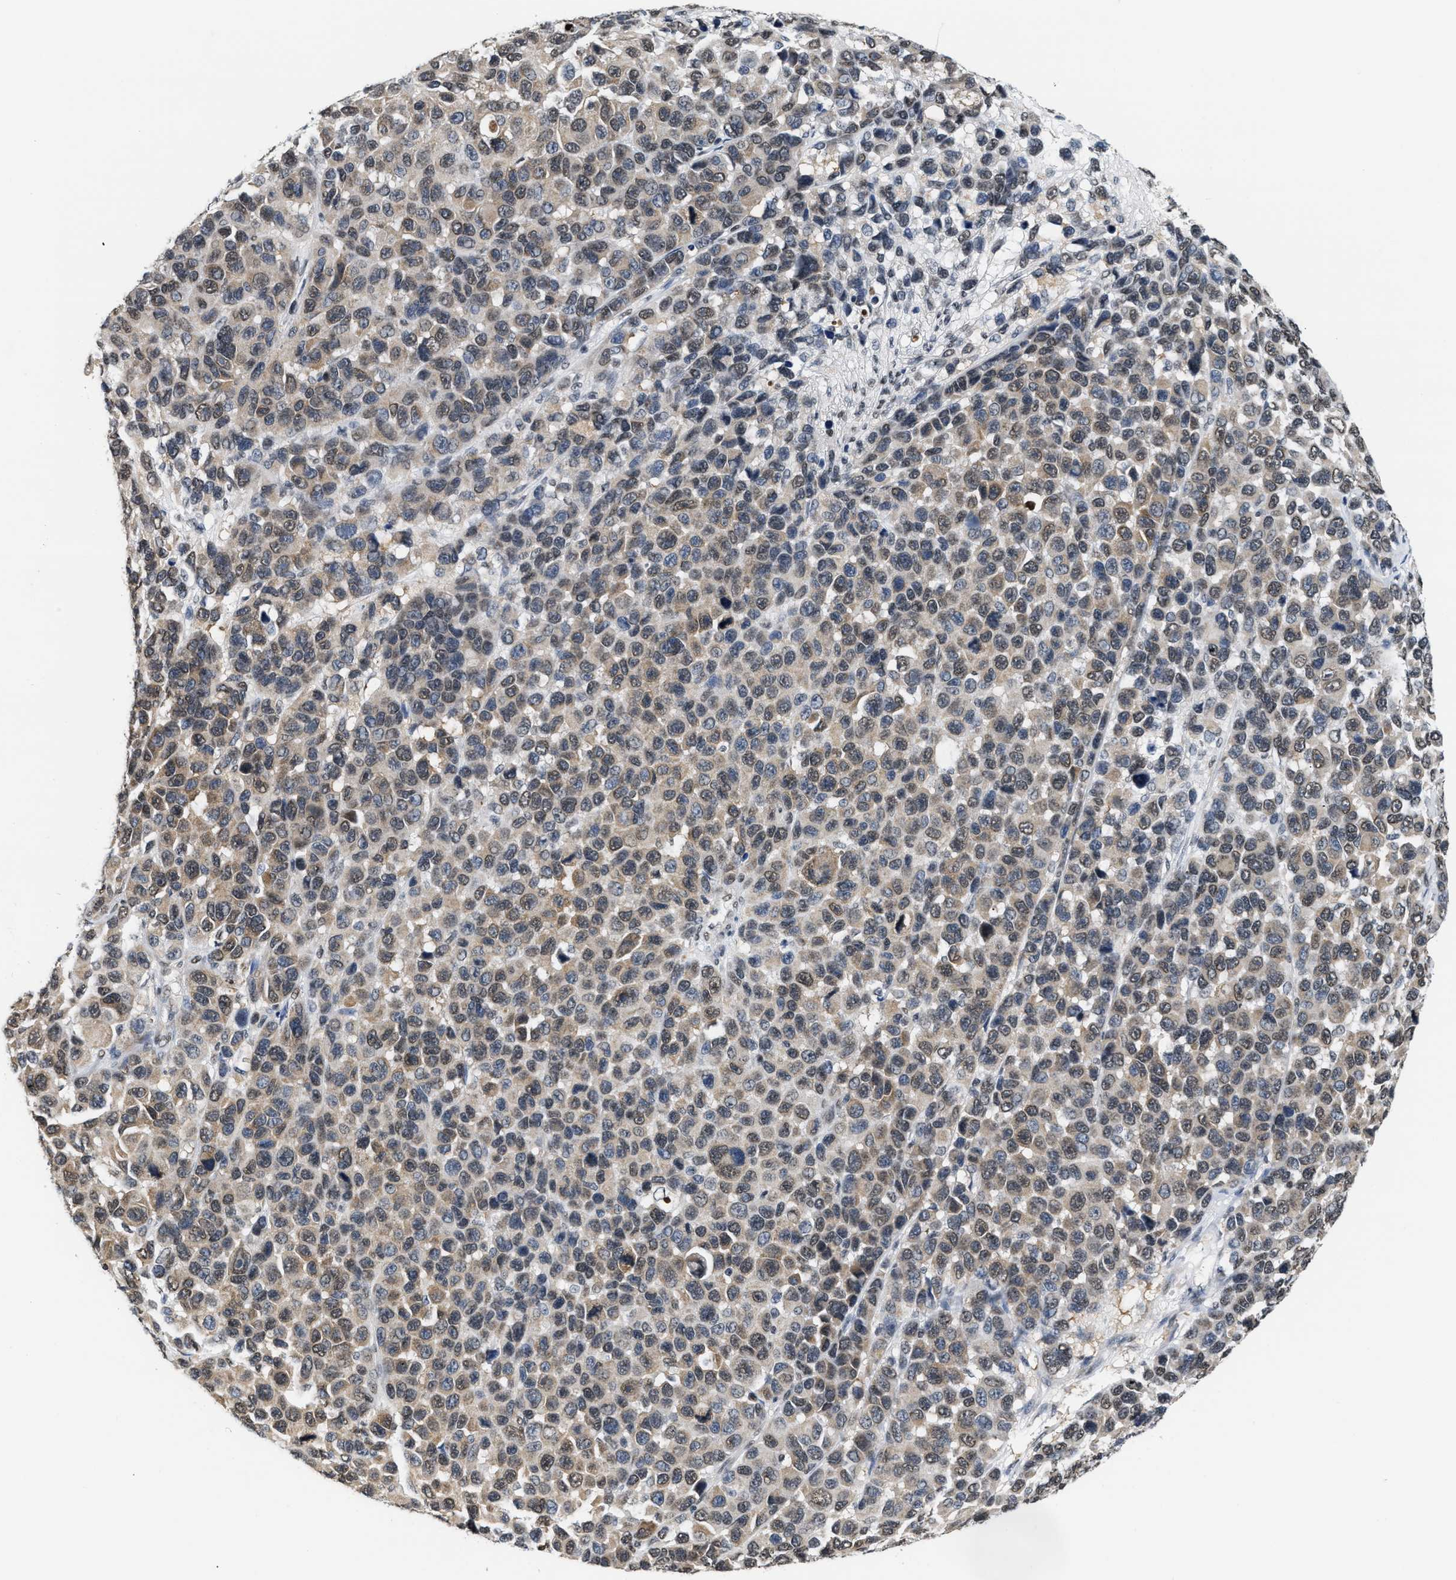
{"staining": {"intensity": "weak", "quantity": ">75%", "location": "cytoplasmic/membranous,nuclear"}, "tissue": "melanoma", "cell_type": "Tumor cells", "image_type": "cancer", "snomed": [{"axis": "morphology", "description": "Malignant melanoma, NOS"}, {"axis": "topography", "description": "Skin"}], "caption": "The micrograph displays staining of melanoma, revealing weak cytoplasmic/membranous and nuclear protein positivity (brown color) within tumor cells.", "gene": "RAF1", "patient": {"sex": "male", "age": 53}}